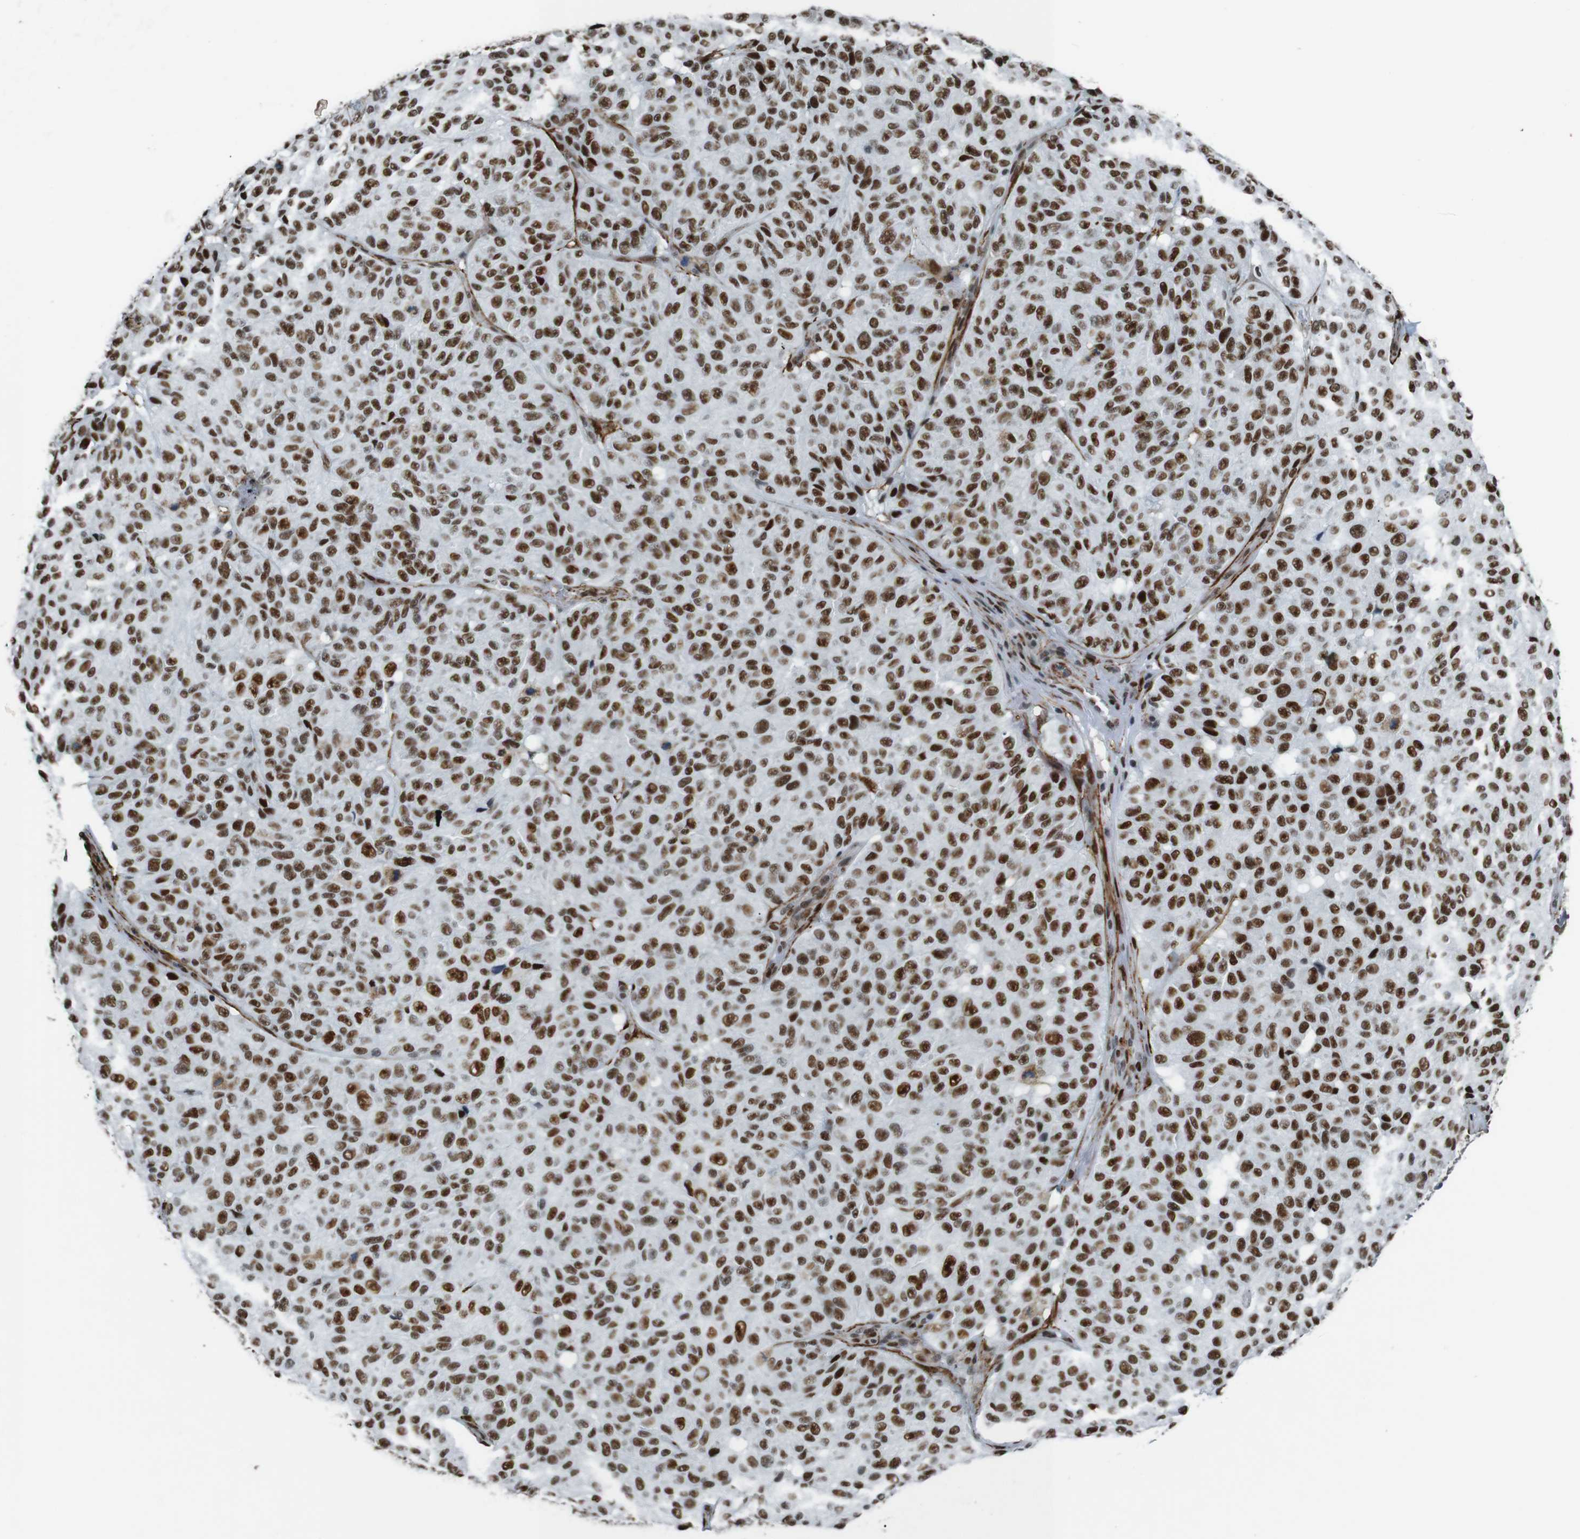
{"staining": {"intensity": "strong", "quantity": ">75%", "location": "nuclear"}, "tissue": "melanoma", "cell_type": "Tumor cells", "image_type": "cancer", "snomed": [{"axis": "morphology", "description": "Malignant melanoma, NOS"}, {"axis": "topography", "description": "Skin"}], "caption": "Melanoma stained for a protein reveals strong nuclear positivity in tumor cells. The staining is performed using DAB (3,3'-diaminobenzidine) brown chromogen to label protein expression. The nuclei are counter-stained blue using hematoxylin.", "gene": "HEXIM1", "patient": {"sex": "female", "age": 46}}